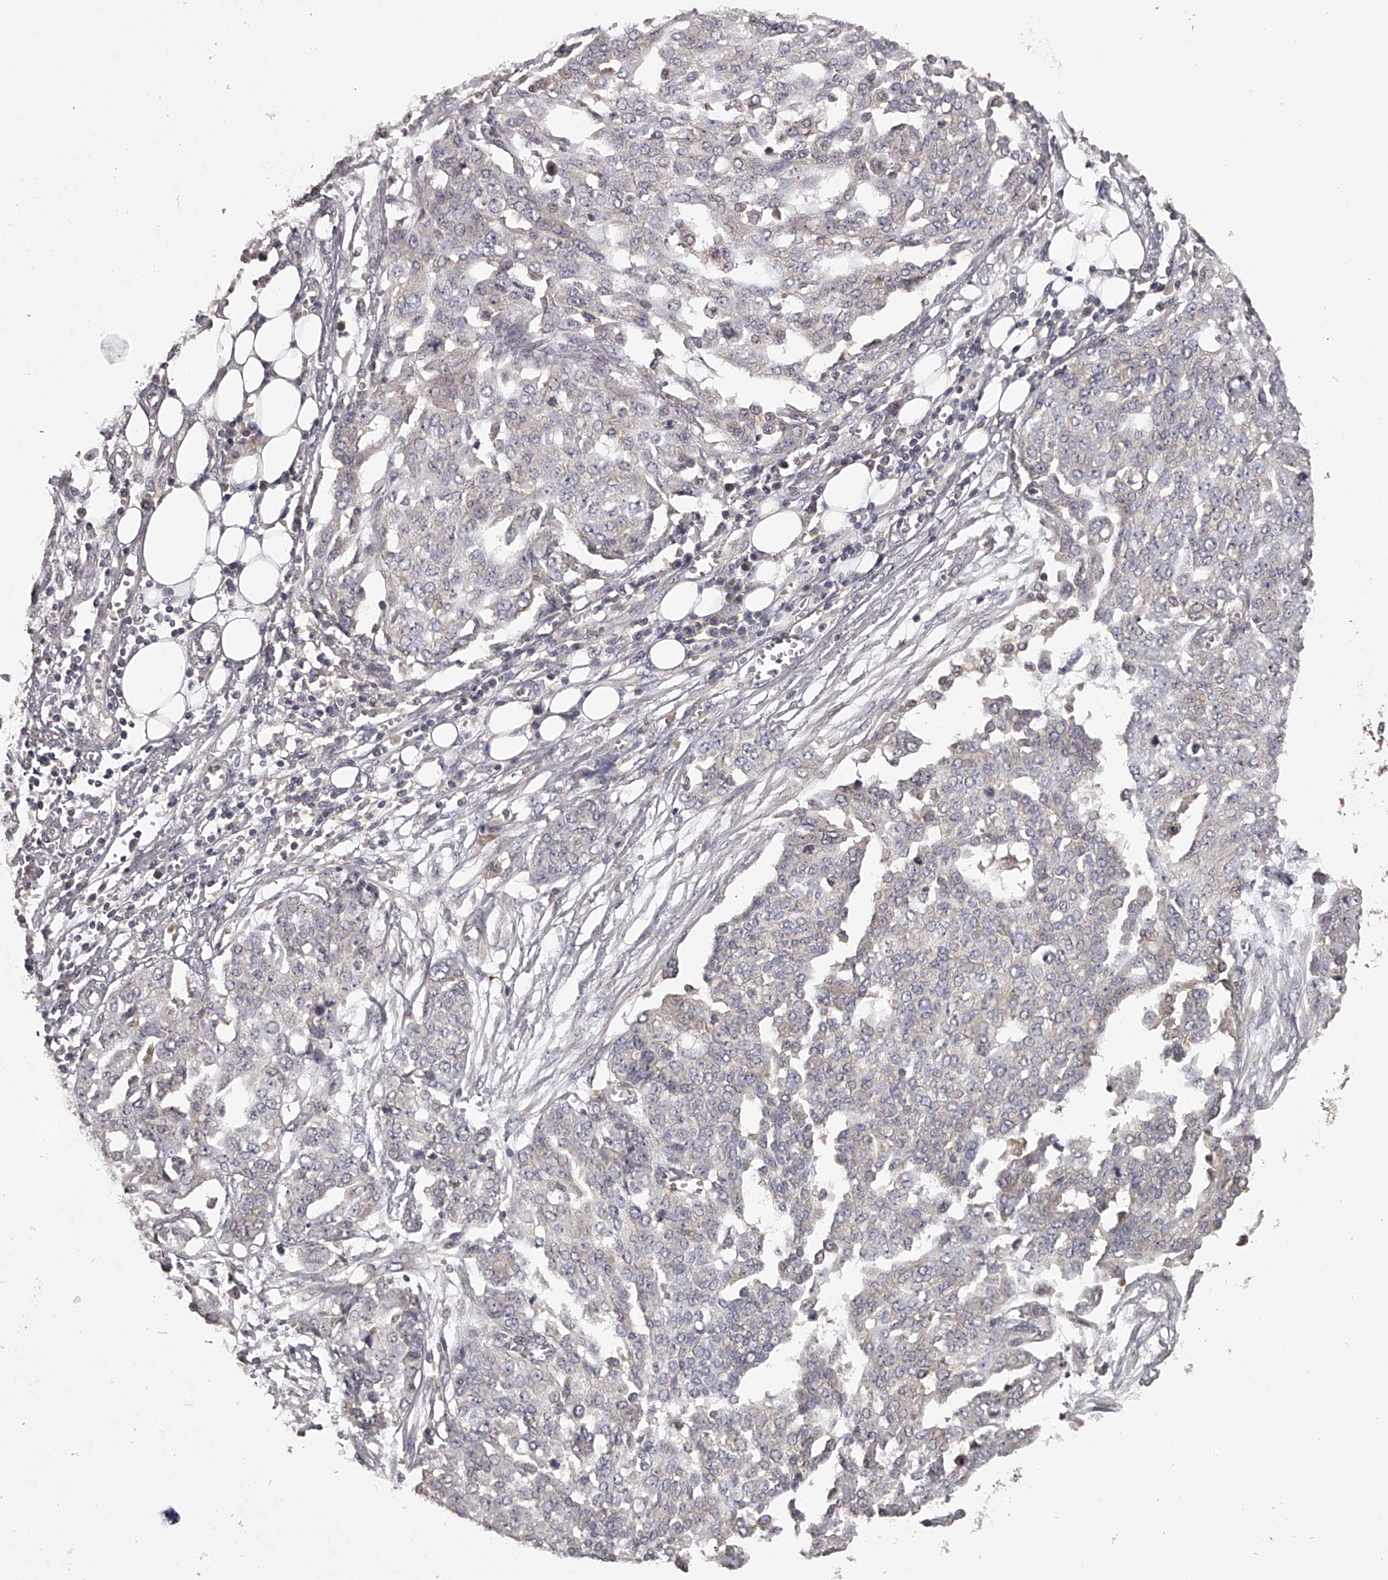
{"staining": {"intensity": "negative", "quantity": "none", "location": "none"}, "tissue": "ovarian cancer", "cell_type": "Tumor cells", "image_type": "cancer", "snomed": [{"axis": "morphology", "description": "Cystadenocarcinoma, serous, NOS"}, {"axis": "topography", "description": "Soft tissue"}, {"axis": "topography", "description": "Ovary"}], "caption": "Immunohistochemistry (IHC) of serous cystadenocarcinoma (ovarian) shows no positivity in tumor cells. (Stains: DAB (3,3'-diaminobenzidine) IHC with hematoxylin counter stain, Microscopy: brightfield microscopy at high magnification).", "gene": "TNN", "patient": {"sex": "female", "age": 57}}